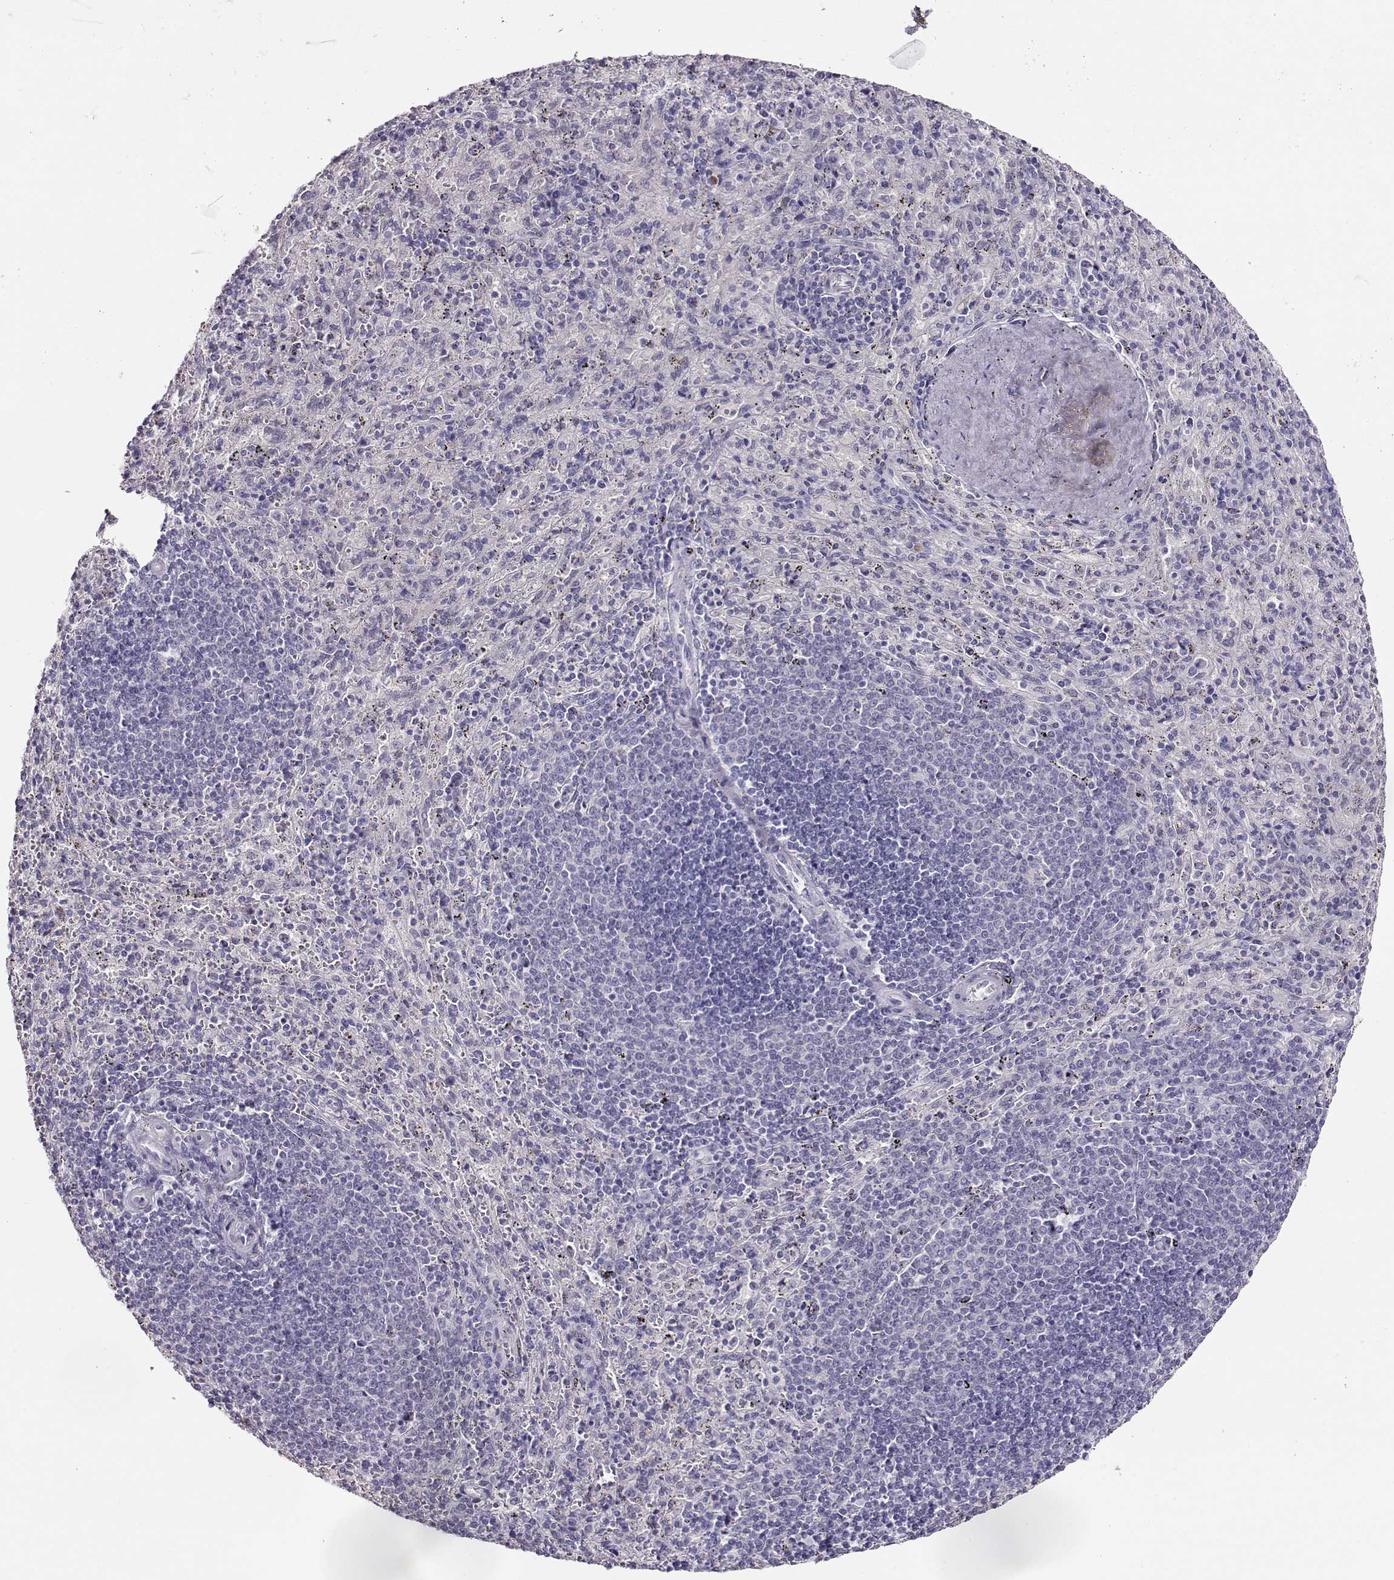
{"staining": {"intensity": "negative", "quantity": "none", "location": "none"}, "tissue": "spleen", "cell_type": "Cells in red pulp", "image_type": "normal", "snomed": [{"axis": "morphology", "description": "Normal tissue, NOS"}, {"axis": "topography", "description": "Spleen"}], "caption": "This is an immunohistochemistry (IHC) micrograph of unremarkable spleen. There is no staining in cells in red pulp.", "gene": "NDRG4", "patient": {"sex": "male", "age": 57}}